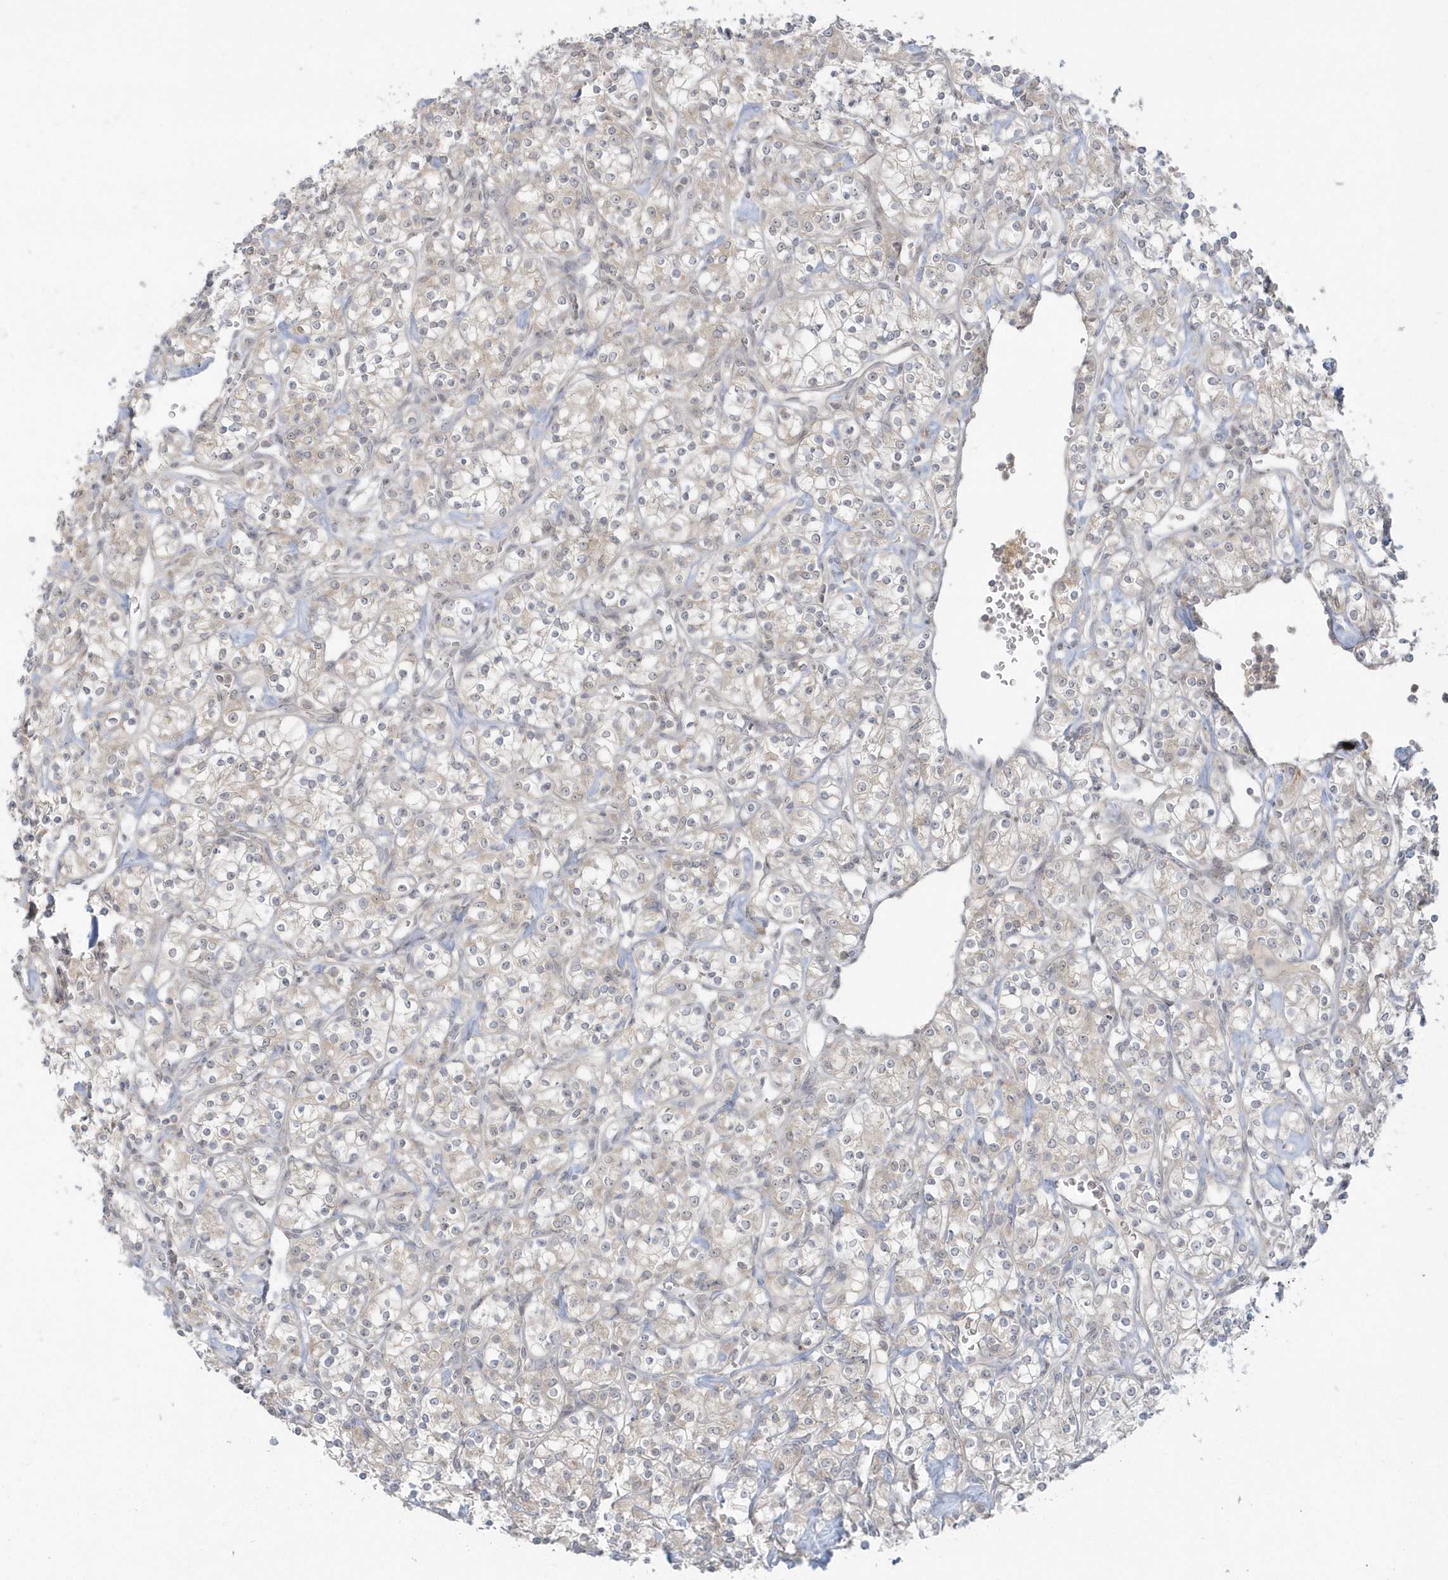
{"staining": {"intensity": "negative", "quantity": "none", "location": "none"}, "tissue": "renal cancer", "cell_type": "Tumor cells", "image_type": "cancer", "snomed": [{"axis": "morphology", "description": "Adenocarcinoma, NOS"}, {"axis": "topography", "description": "Kidney"}], "caption": "Immunohistochemistry (IHC) photomicrograph of human renal cancer stained for a protein (brown), which reveals no positivity in tumor cells.", "gene": "BLTP3A", "patient": {"sex": "male", "age": 77}}